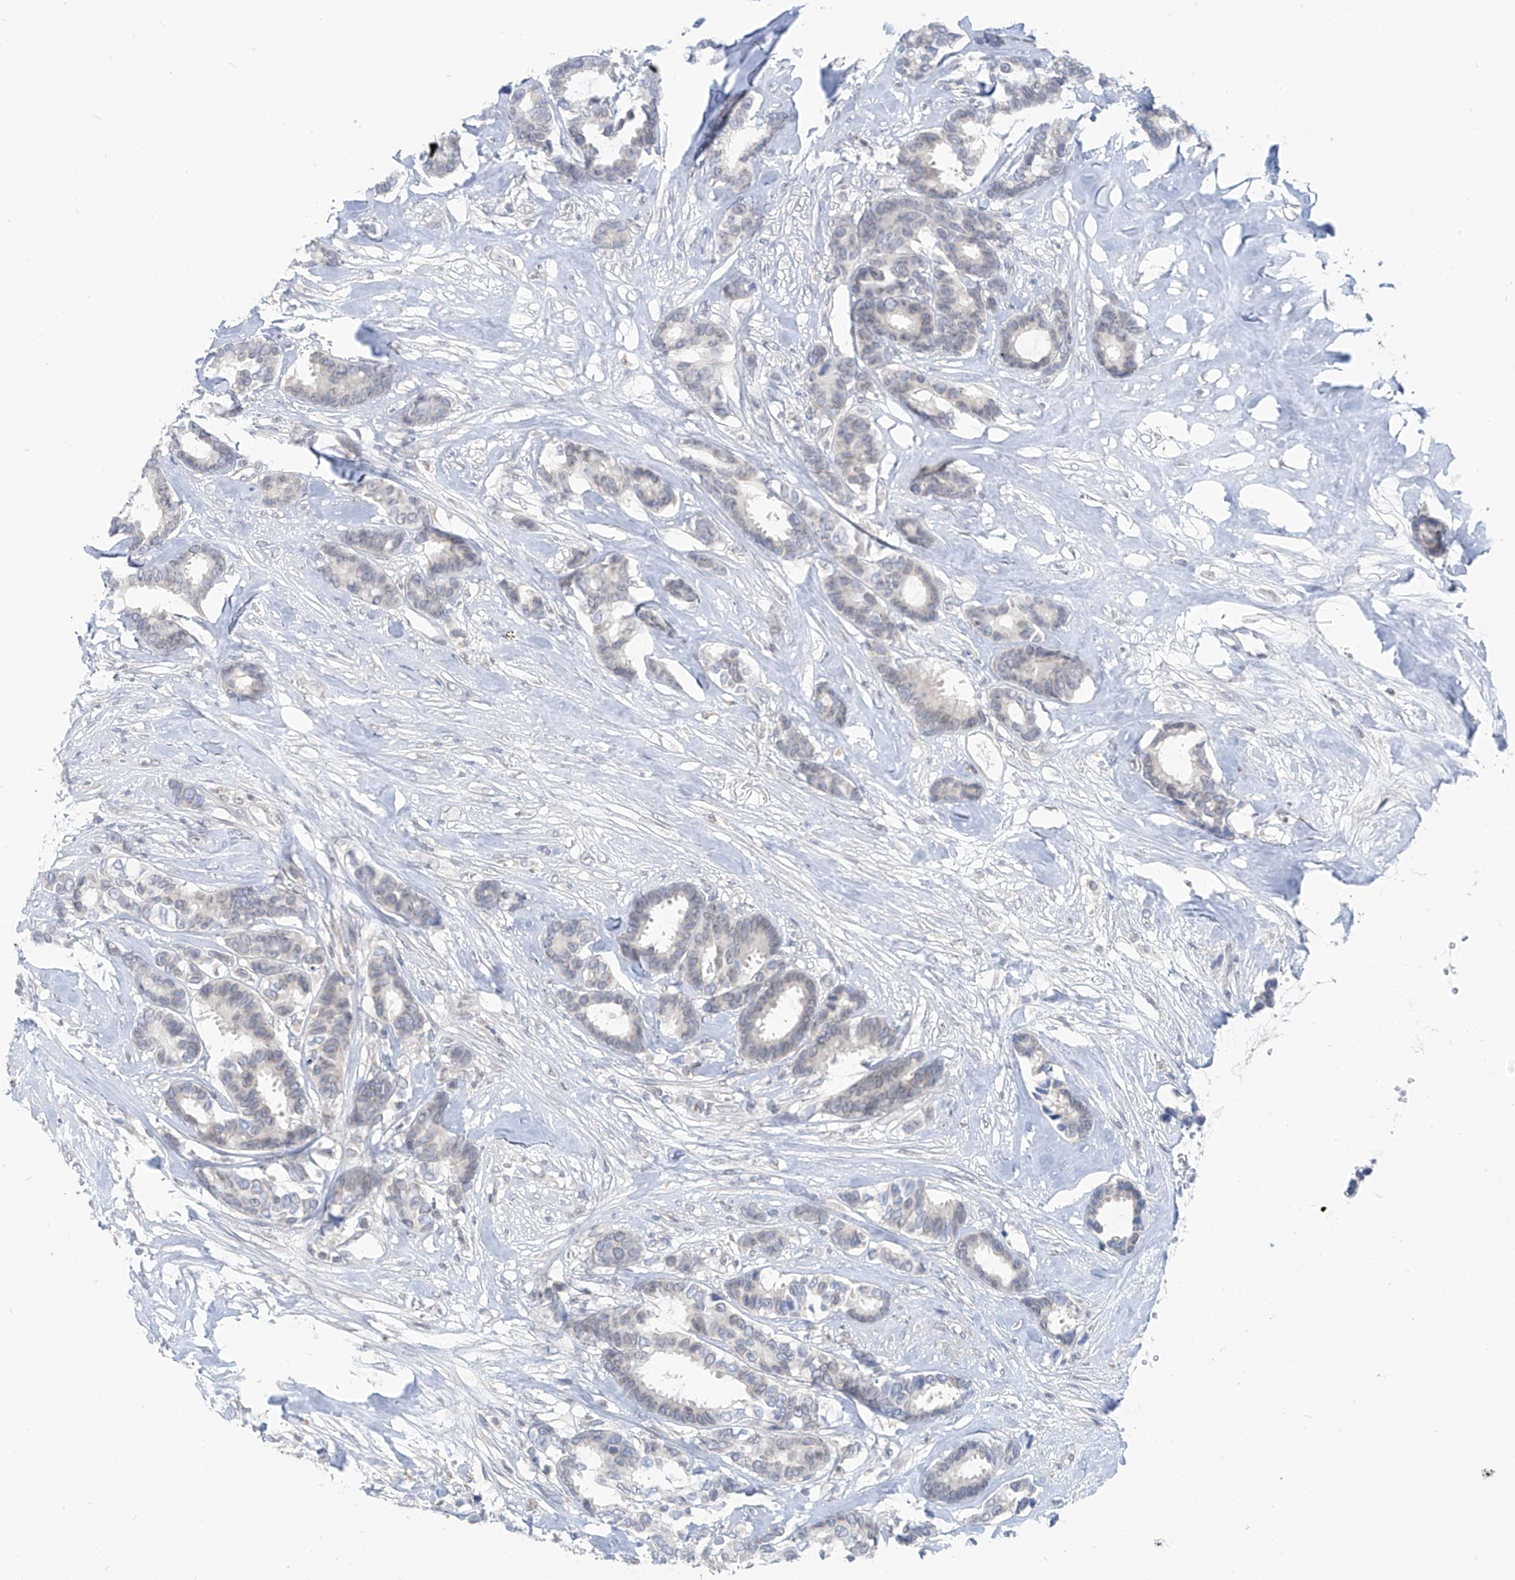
{"staining": {"intensity": "negative", "quantity": "none", "location": "none"}, "tissue": "breast cancer", "cell_type": "Tumor cells", "image_type": "cancer", "snomed": [{"axis": "morphology", "description": "Duct carcinoma"}, {"axis": "topography", "description": "Breast"}], "caption": "A micrograph of human breast cancer (infiltrating ductal carcinoma) is negative for staining in tumor cells.", "gene": "KRTAP25-1", "patient": {"sex": "female", "age": 87}}